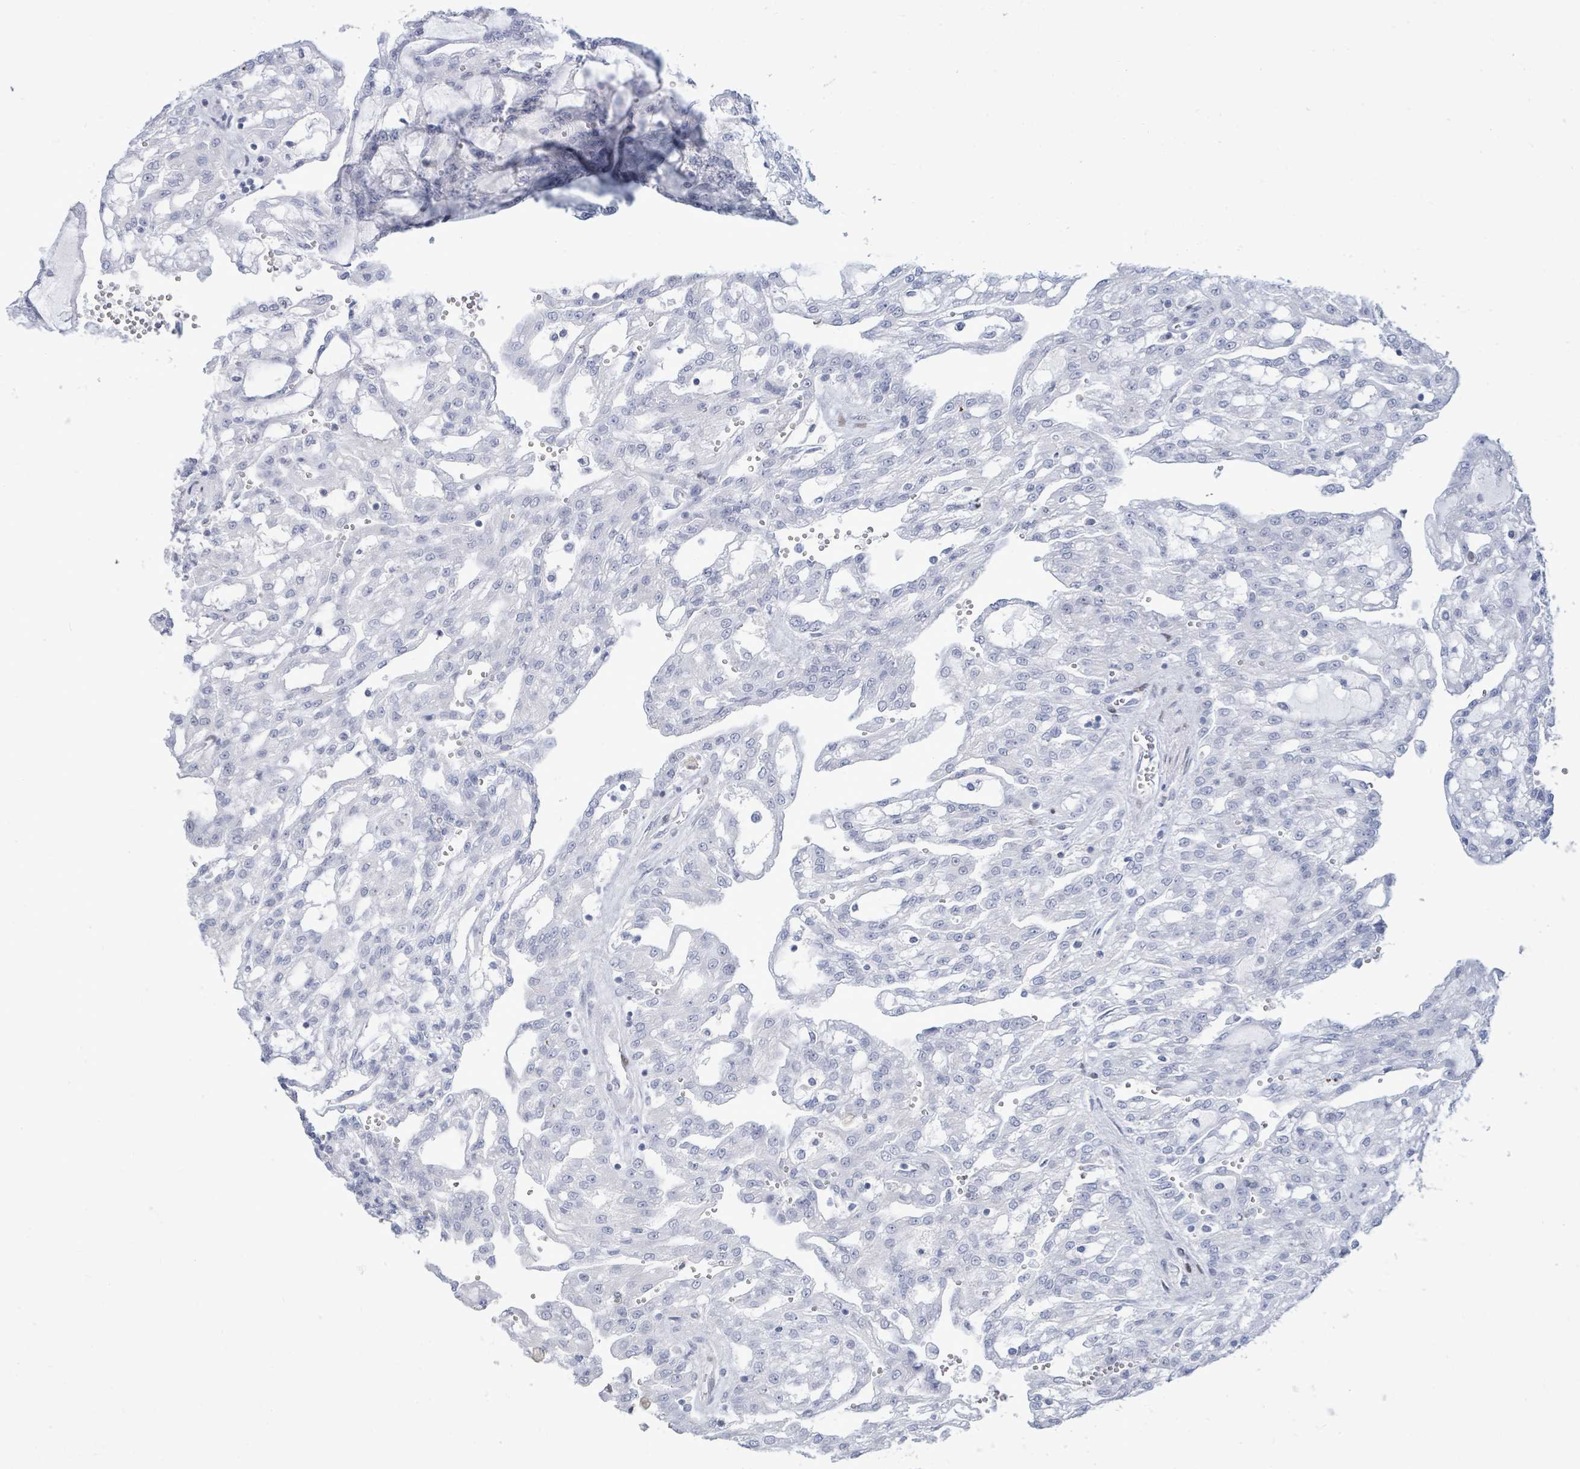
{"staining": {"intensity": "negative", "quantity": "none", "location": "none"}, "tissue": "renal cancer", "cell_type": "Tumor cells", "image_type": "cancer", "snomed": [{"axis": "morphology", "description": "Adenocarcinoma, NOS"}, {"axis": "topography", "description": "Kidney"}], "caption": "Image shows no protein expression in tumor cells of renal cancer (adenocarcinoma) tissue.", "gene": "MALL", "patient": {"sex": "male", "age": 63}}